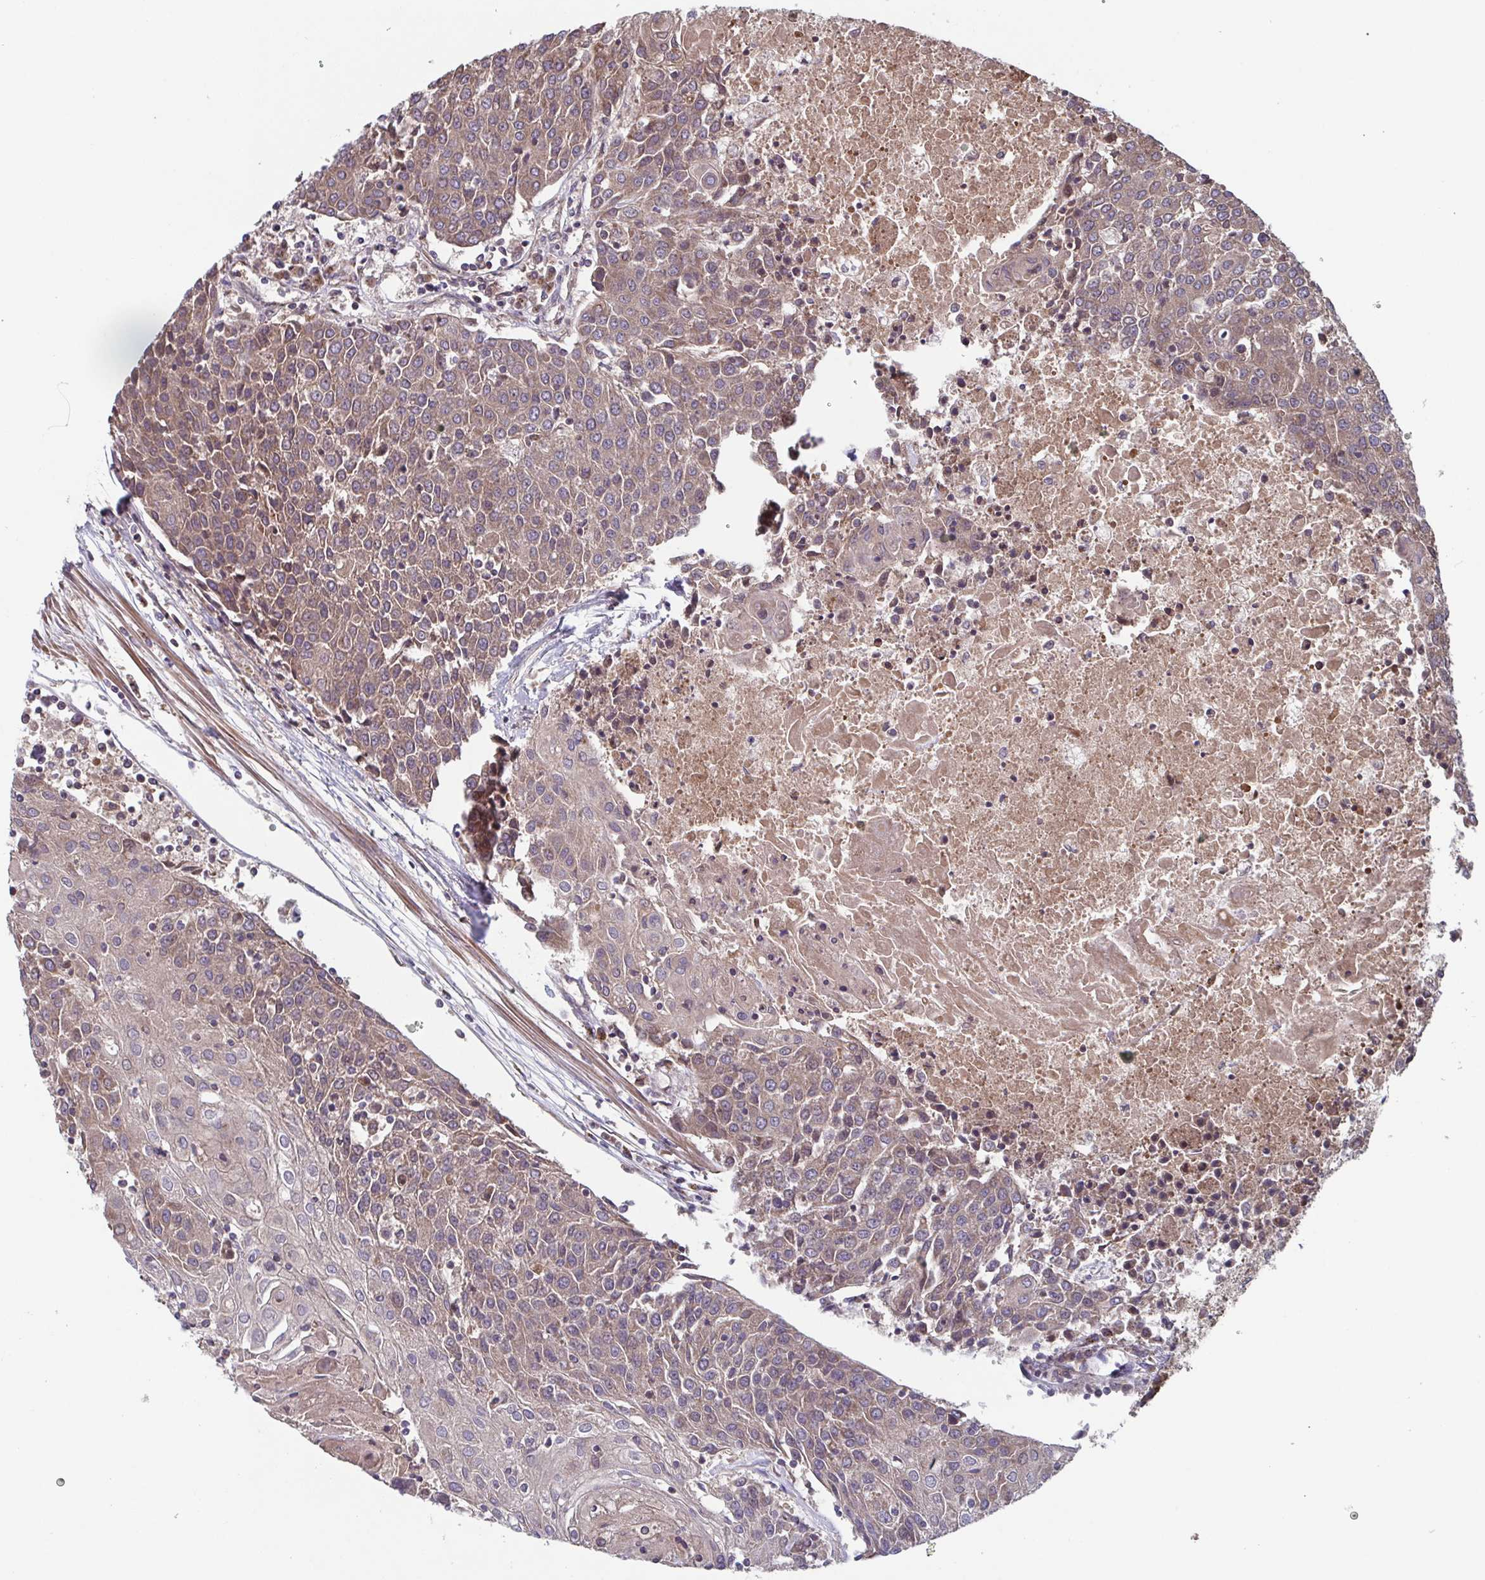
{"staining": {"intensity": "moderate", "quantity": ">75%", "location": "cytoplasmic/membranous"}, "tissue": "urothelial cancer", "cell_type": "Tumor cells", "image_type": "cancer", "snomed": [{"axis": "morphology", "description": "Urothelial carcinoma, High grade"}, {"axis": "topography", "description": "Urinary bladder"}], "caption": "Immunohistochemical staining of human high-grade urothelial carcinoma demonstrates moderate cytoplasmic/membranous protein staining in approximately >75% of tumor cells.", "gene": "COPB1", "patient": {"sex": "female", "age": 85}}